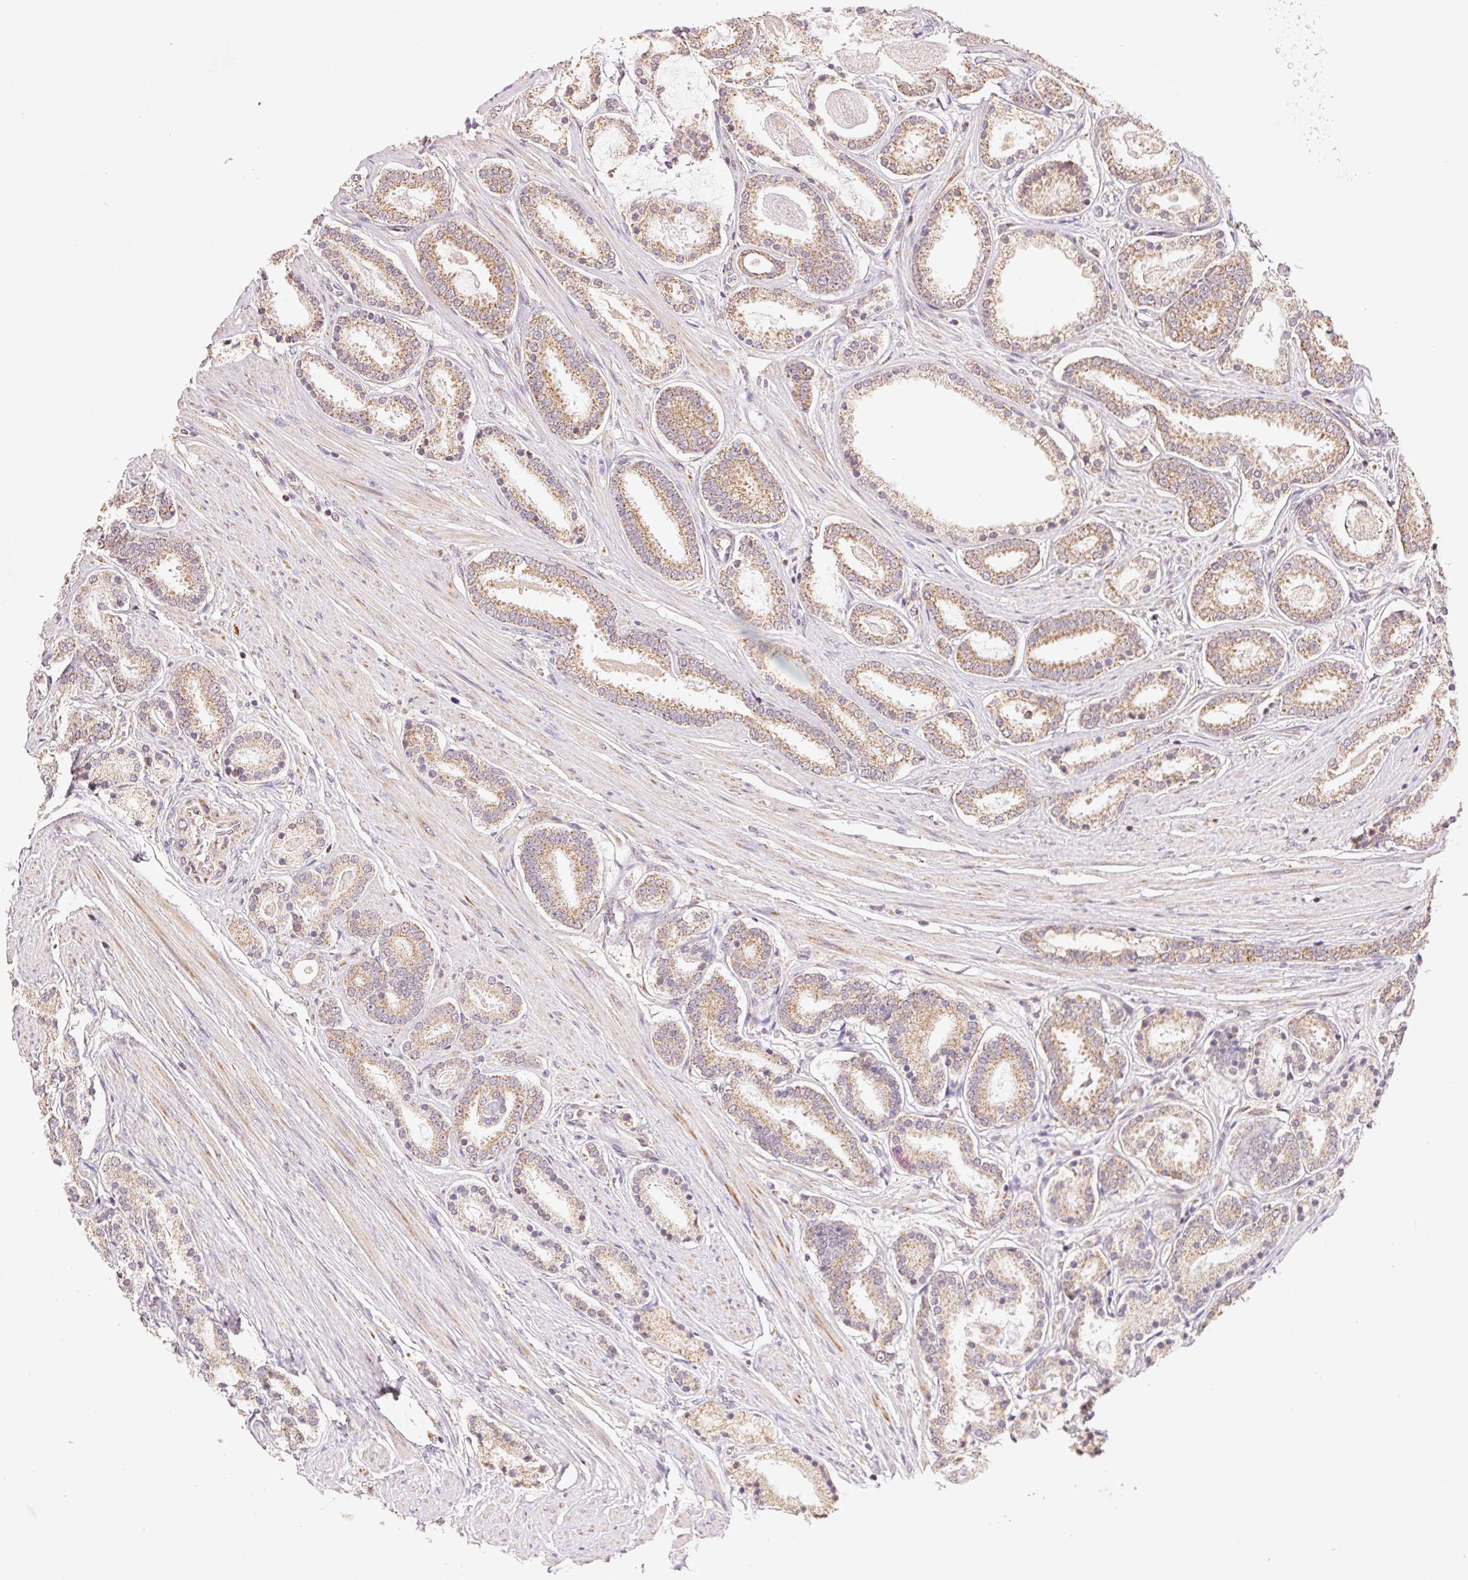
{"staining": {"intensity": "moderate", "quantity": ">75%", "location": "cytoplasmic/membranous"}, "tissue": "prostate cancer", "cell_type": "Tumor cells", "image_type": "cancer", "snomed": [{"axis": "morphology", "description": "Adenocarcinoma, High grade"}, {"axis": "topography", "description": "Prostate"}], "caption": "Tumor cells show medium levels of moderate cytoplasmic/membranous staining in about >75% of cells in prostate cancer.", "gene": "CLASP1", "patient": {"sex": "male", "age": 63}}